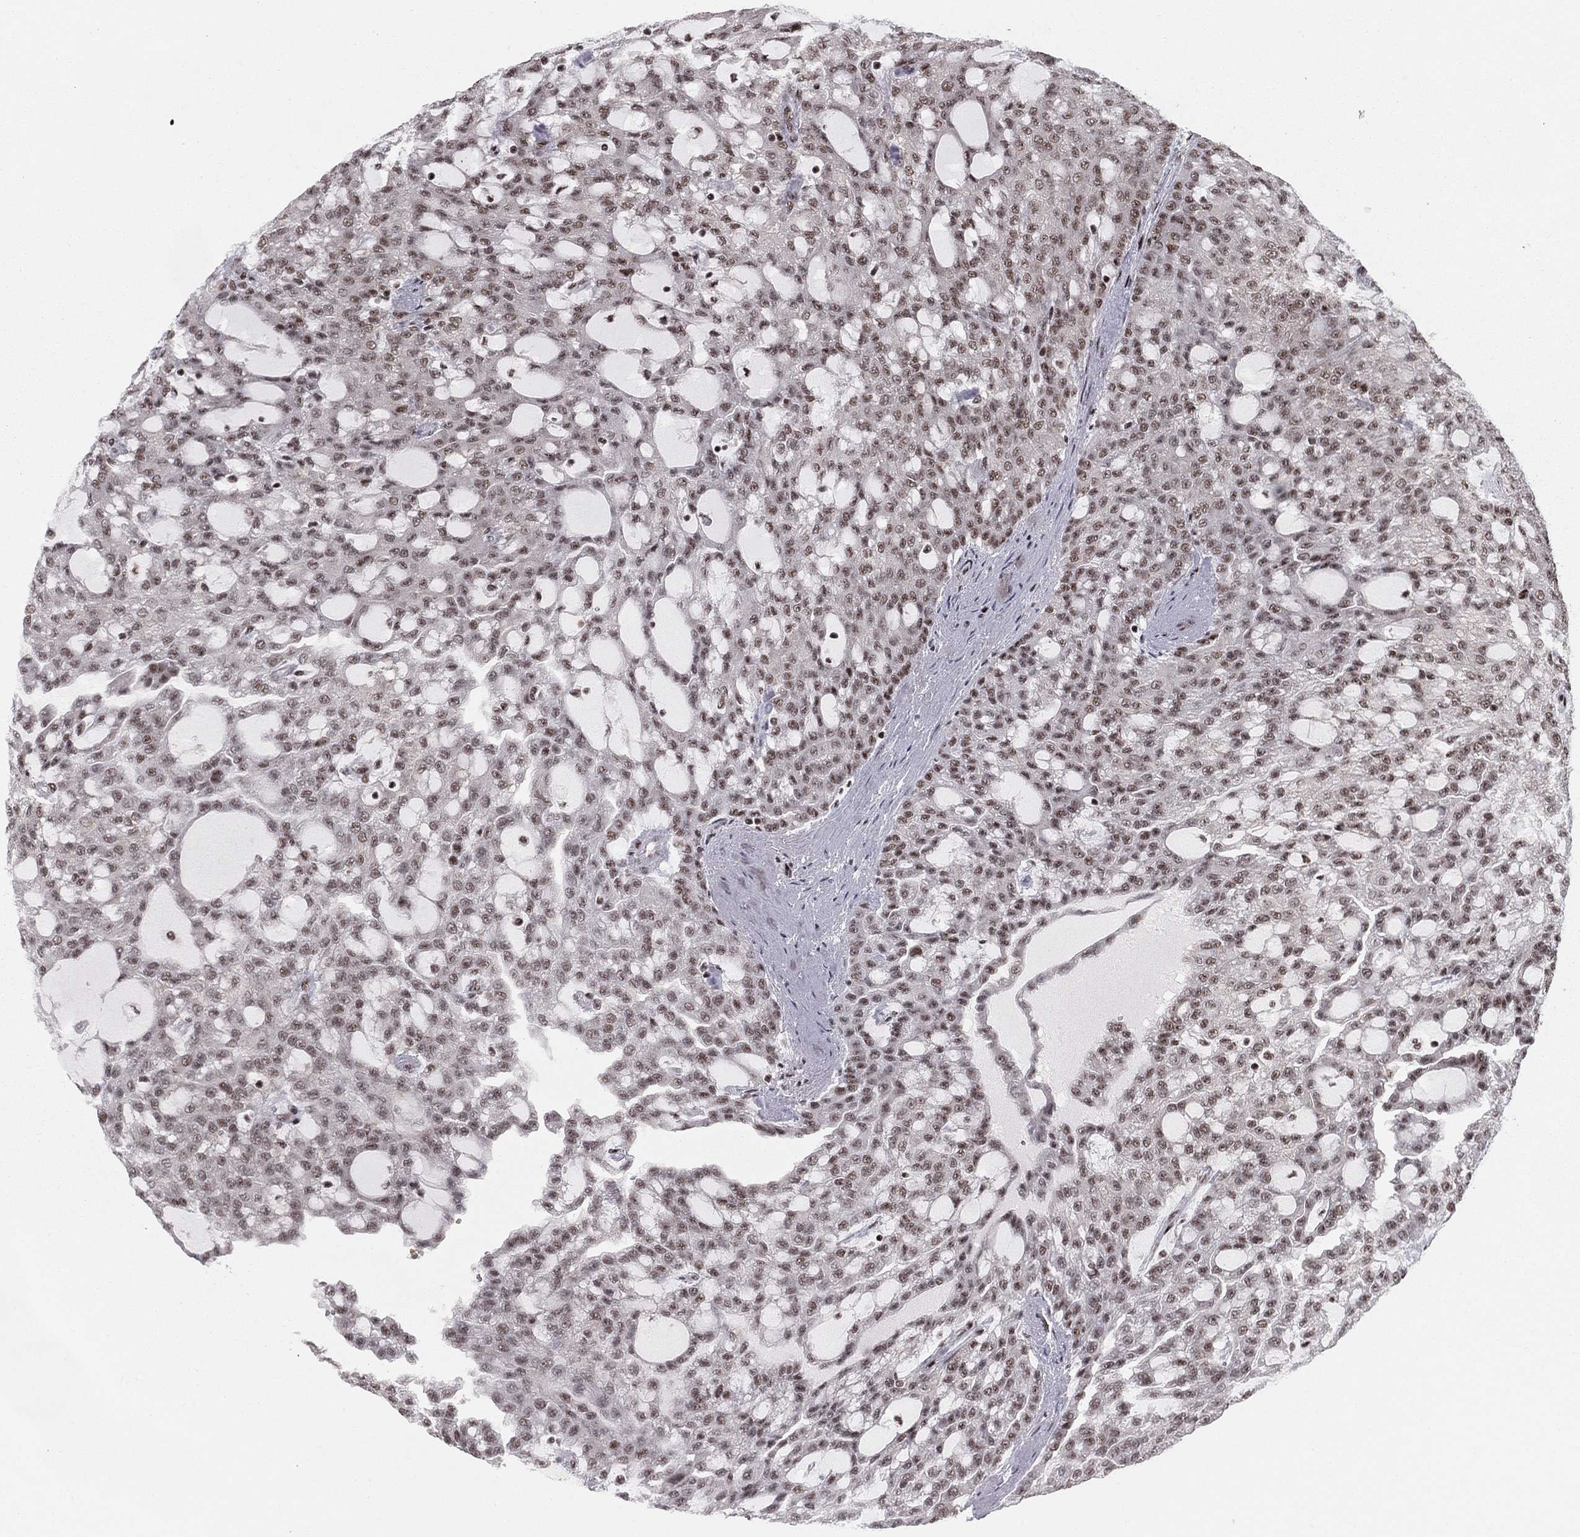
{"staining": {"intensity": "moderate", "quantity": "<25%", "location": "nuclear"}, "tissue": "renal cancer", "cell_type": "Tumor cells", "image_type": "cancer", "snomed": [{"axis": "morphology", "description": "Adenocarcinoma, NOS"}, {"axis": "topography", "description": "Kidney"}], "caption": "Human adenocarcinoma (renal) stained with a brown dye displays moderate nuclear positive staining in about <25% of tumor cells.", "gene": "NFYB", "patient": {"sex": "male", "age": 63}}